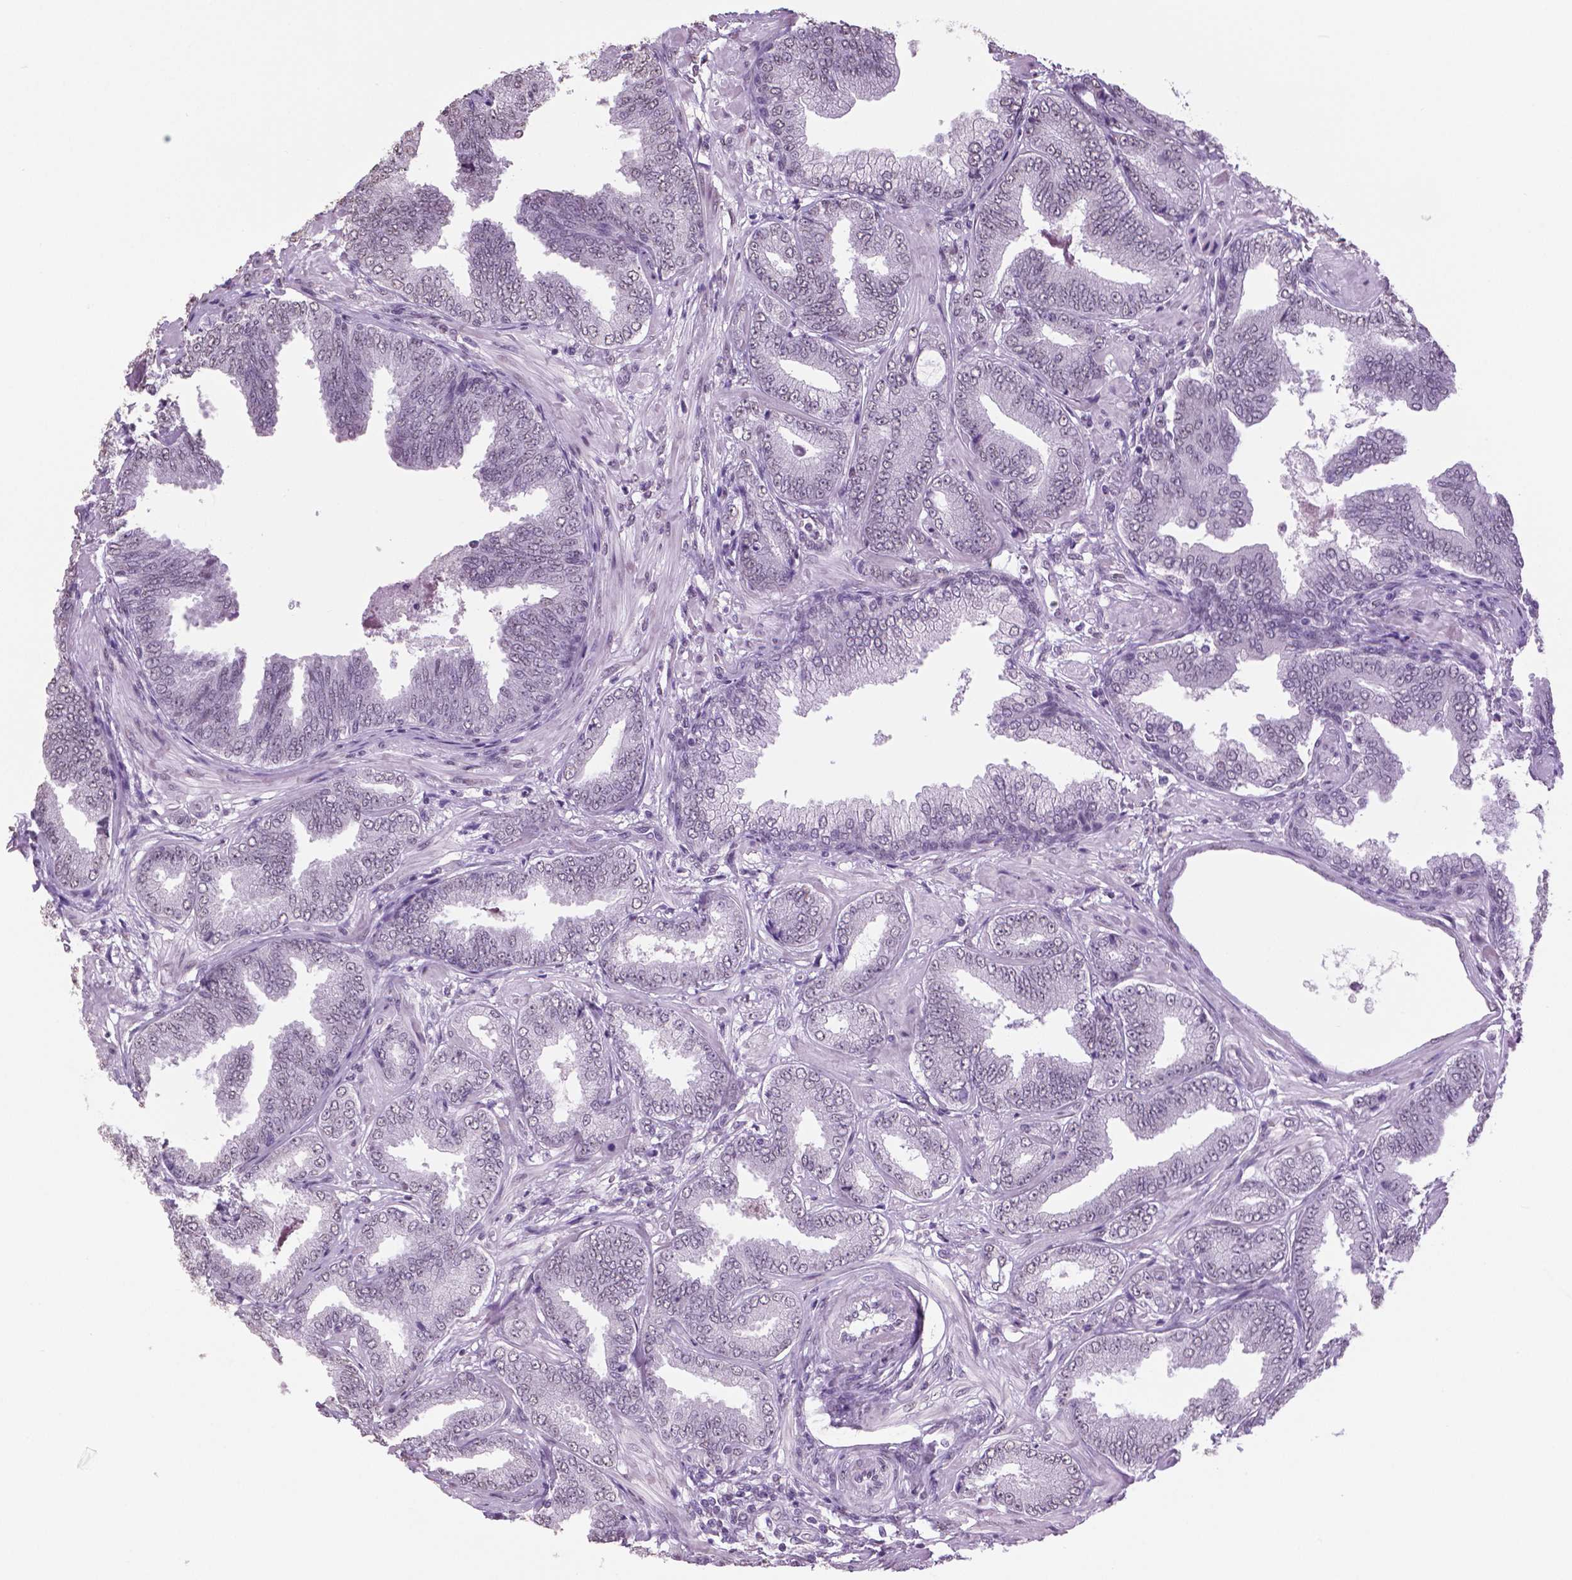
{"staining": {"intensity": "negative", "quantity": "none", "location": "none"}, "tissue": "prostate cancer", "cell_type": "Tumor cells", "image_type": "cancer", "snomed": [{"axis": "morphology", "description": "Adenocarcinoma, Low grade"}, {"axis": "topography", "description": "Prostate"}], "caption": "Immunohistochemistry (IHC) of human prostate cancer (adenocarcinoma (low-grade)) shows no staining in tumor cells.", "gene": "IGF2BP1", "patient": {"sex": "male", "age": 55}}